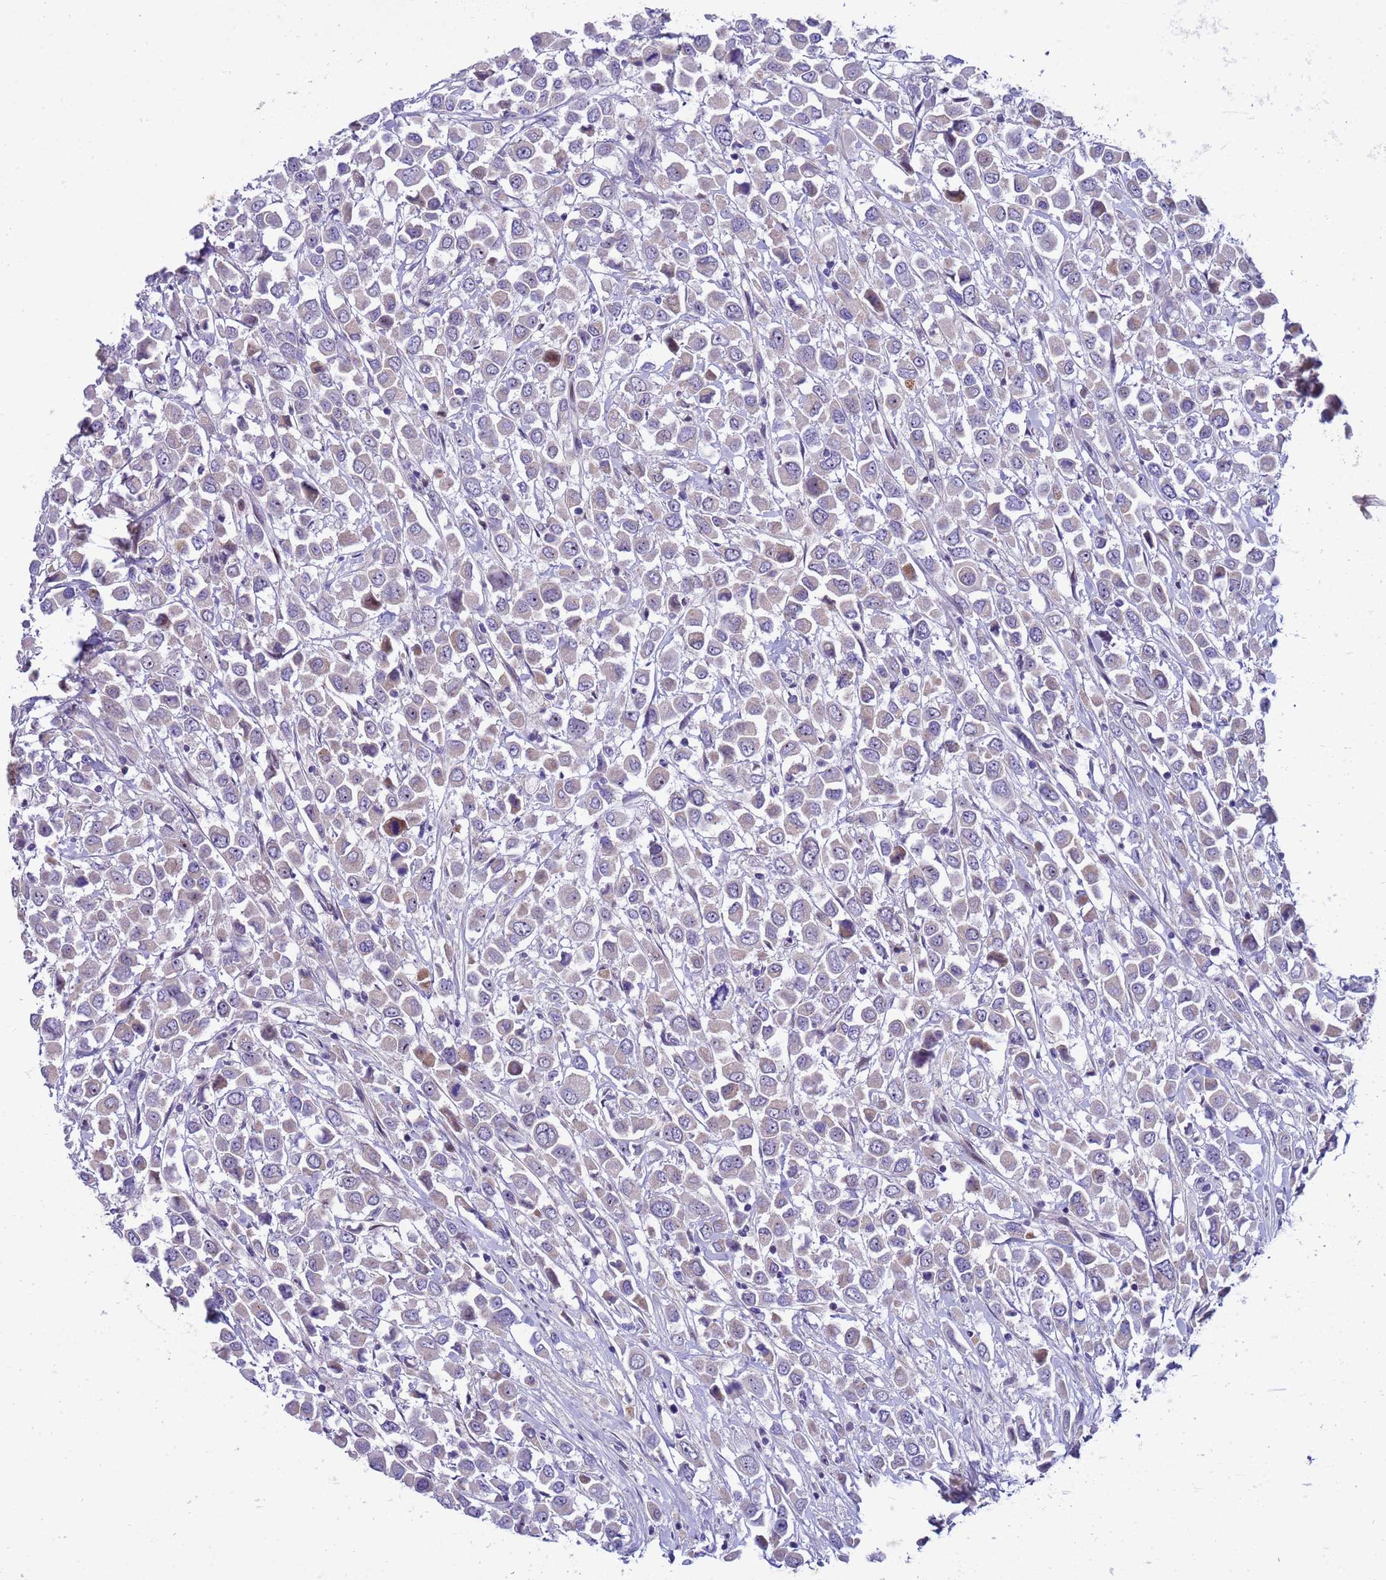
{"staining": {"intensity": "negative", "quantity": "none", "location": "none"}, "tissue": "breast cancer", "cell_type": "Tumor cells", "image_type": "cancer", "snomed": [{"axis": "morphology", "description": "Duct carcinoma"}, {"axis": "topography", "description": "Breast"}], "caption": "There is no significant expression in tumor cells of intraductal carcinoma (breast).", "gene": "LRATD1", "patient": {"sex": "female", "age": 61}}